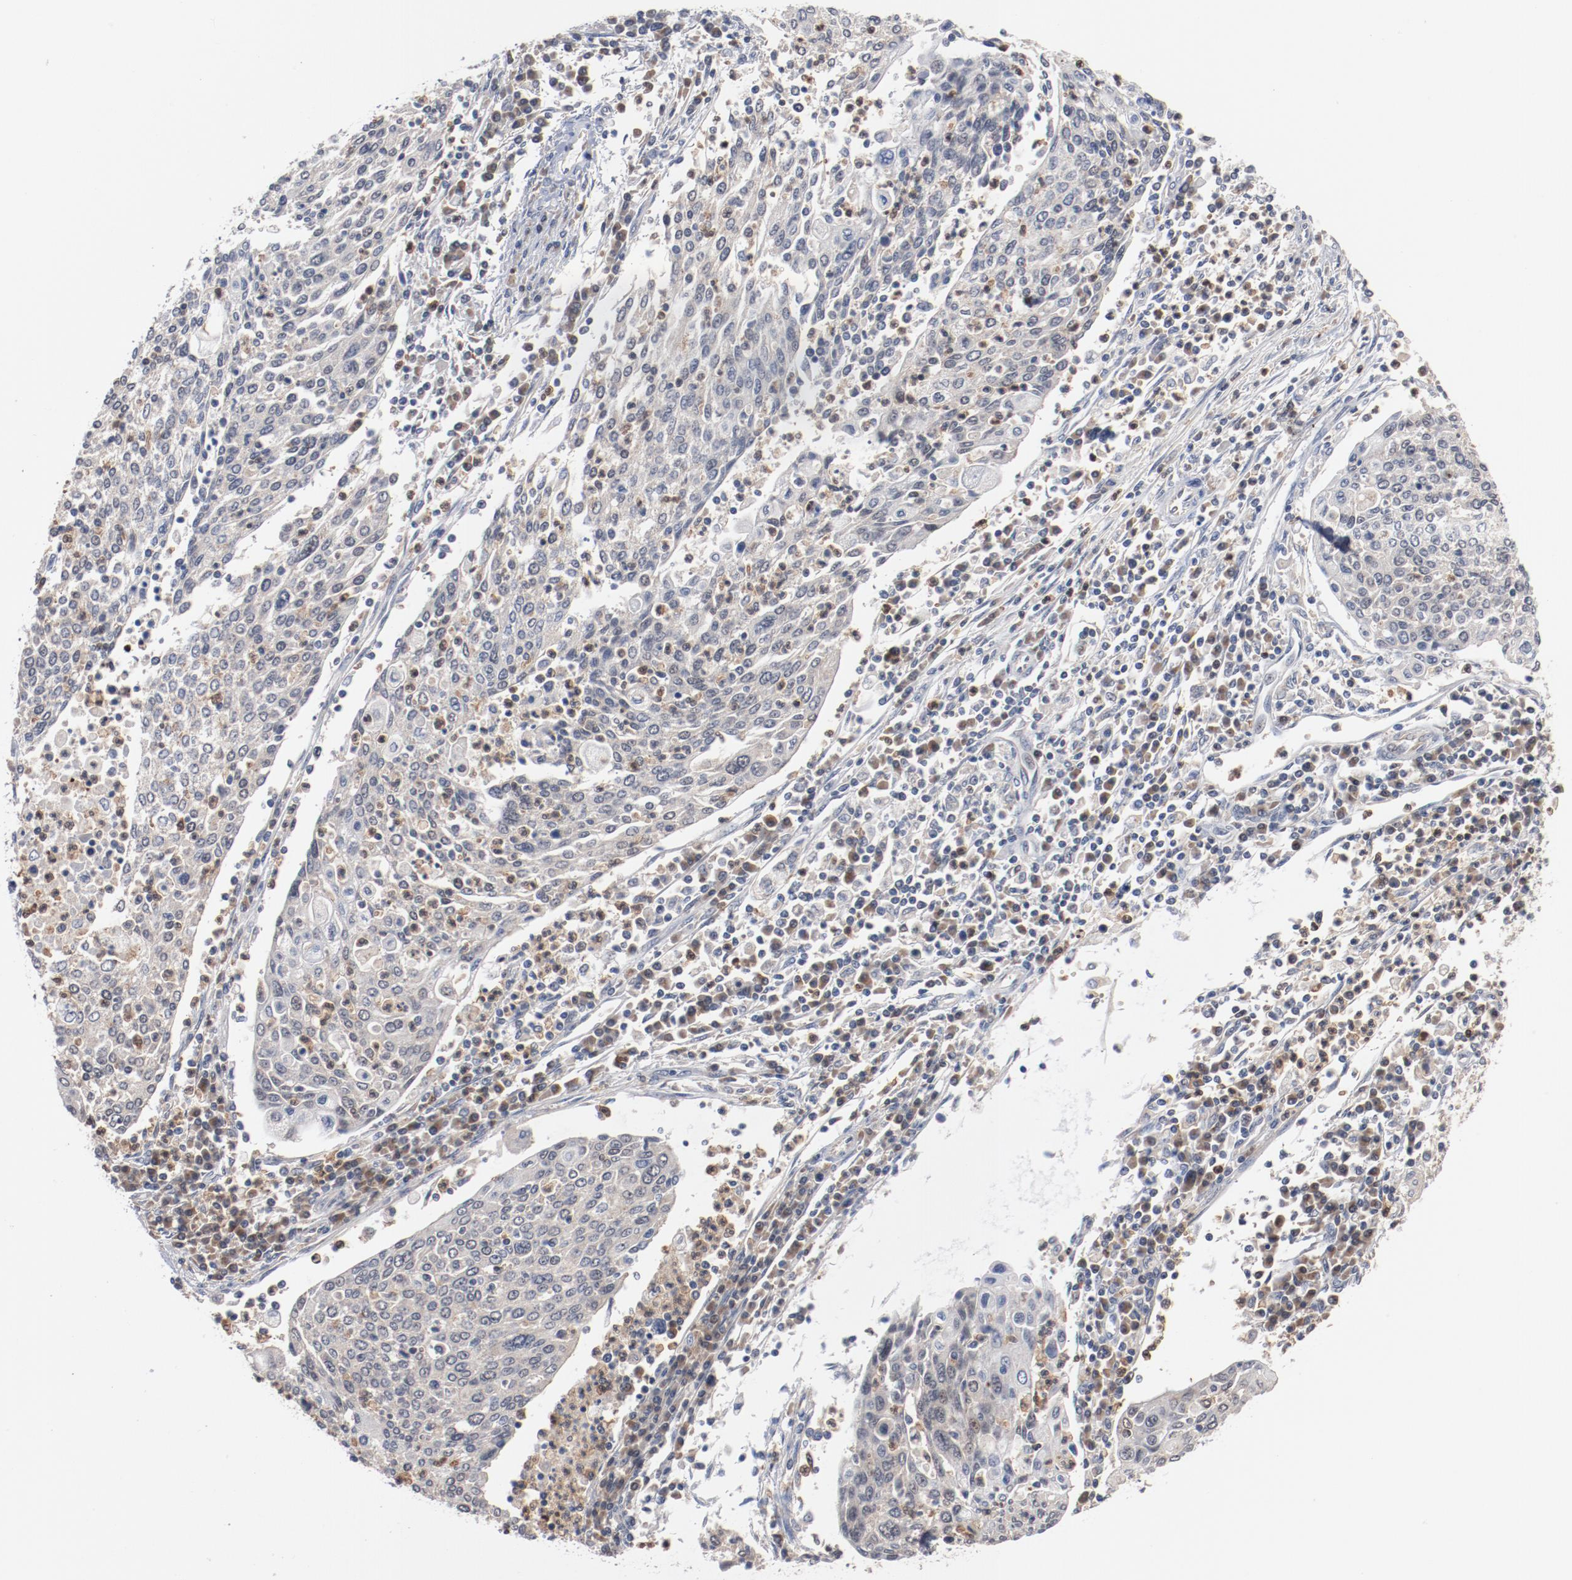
{"staining": {"intensity": "negative", "quantity": "none", "location": "none"}, "tissue": "cervical cancer", "cell_type": "Tumor cells", "image_type": "cancer", "snomed": [{"axis": "morphology", "description": "Squamous cell carcinoma, NOS"}, {"axis": "topography", "description": "Cervix"}], "caption": "Cervical cancer was stained to show a protein in brown. There is no significant staining in tumor cells.", "gene": "RNASE11", "patient": {"sex": "female", "age": 40}}